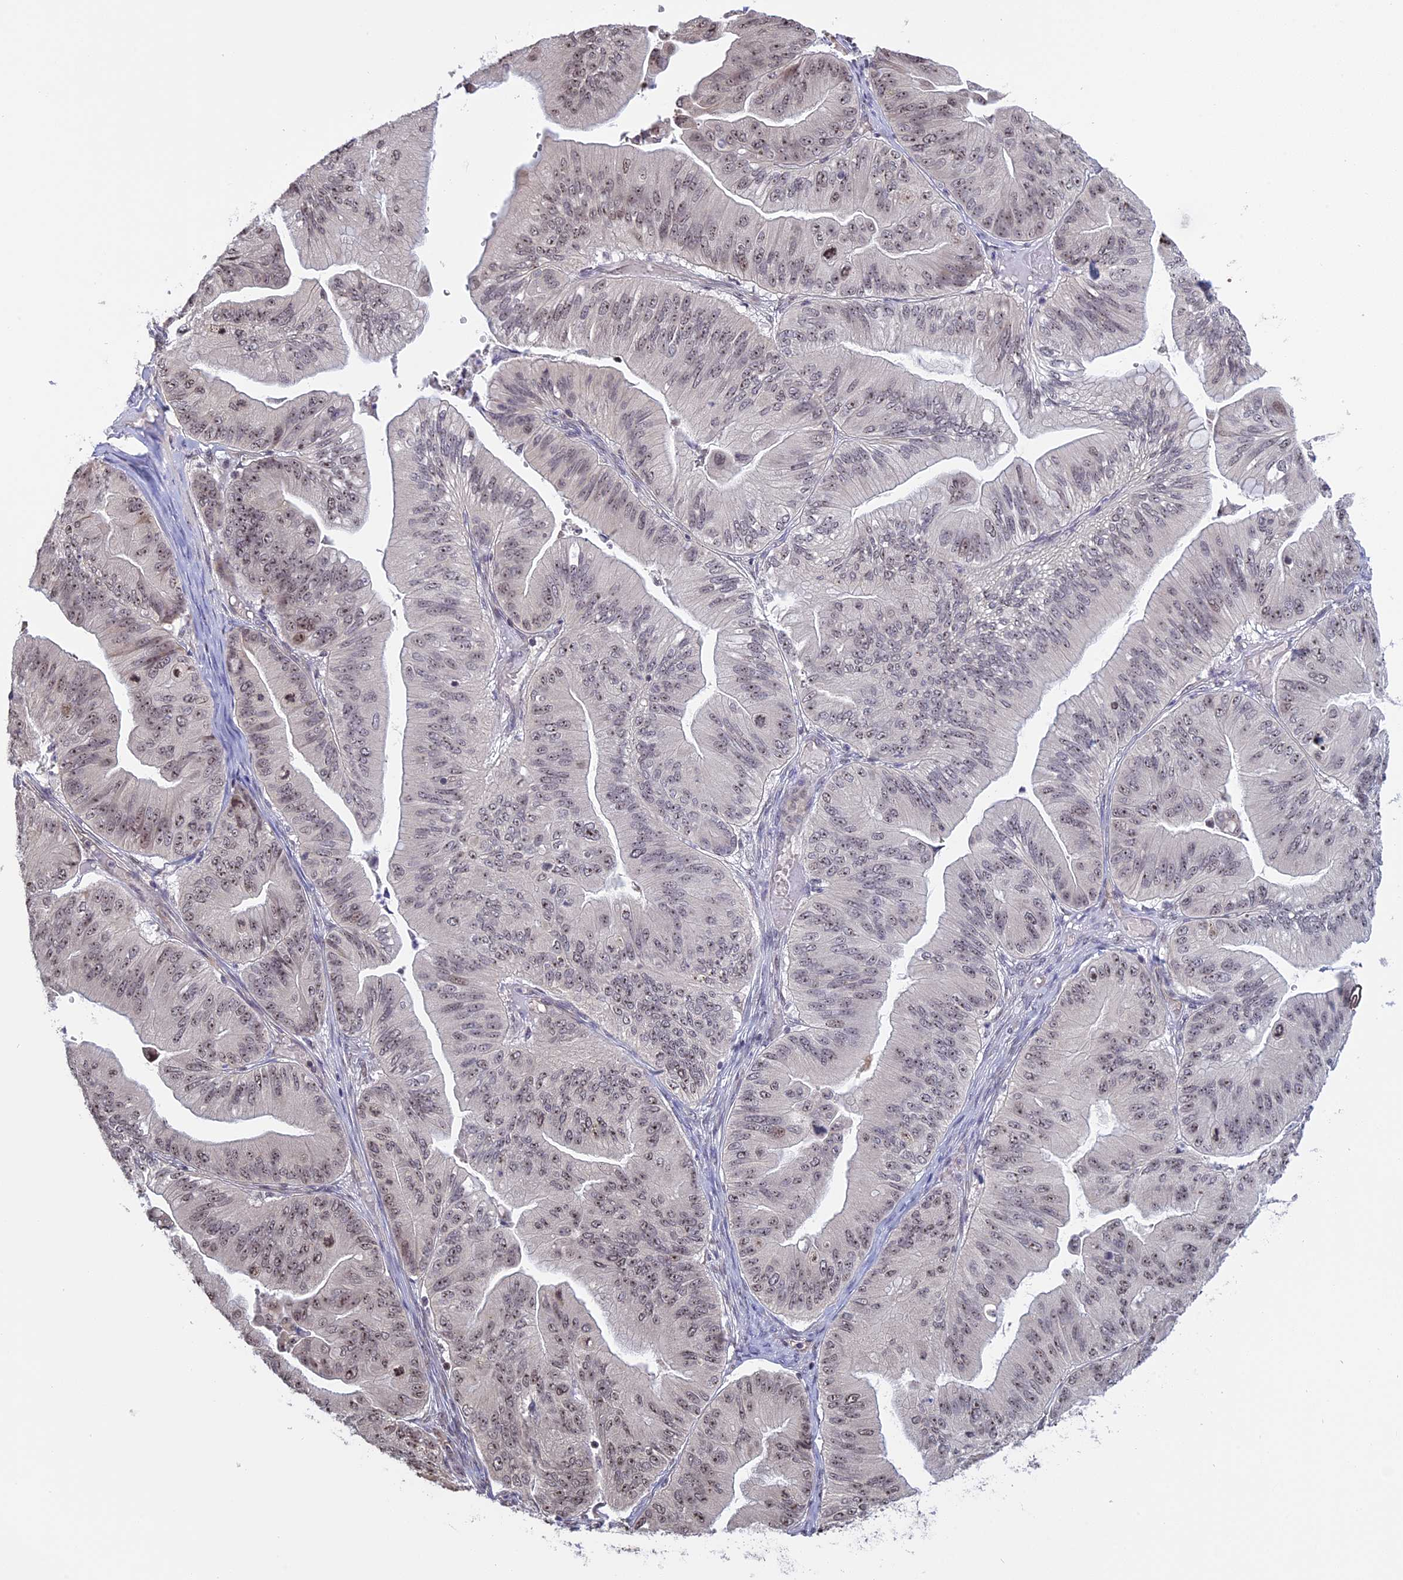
{"staining": {"intensity": "weak", "quantity": "25%-75%", "location": "nuclear"}, "tissue": "ovarian cancer", "cell_type": "Tumor cells", "image_type": "cancer", "snomed": [{"axis": "morphology", "description": "Cystadenocarcinoma, mucinous, NOS"}, {"axis": "topography", "description": "Ovary"}], "caption": "IHC micrograph of neoplastic tissue: human mucinous cystadenocarcinoma (ovarian) stained using immunohistochemistry exhibits low levels of weak protein expression localized specifically in the nuclear of tumor cells, appearing as a nuclear brown color.", "gene": "MGA", "patient": {"sex": "female", "age": 61}}